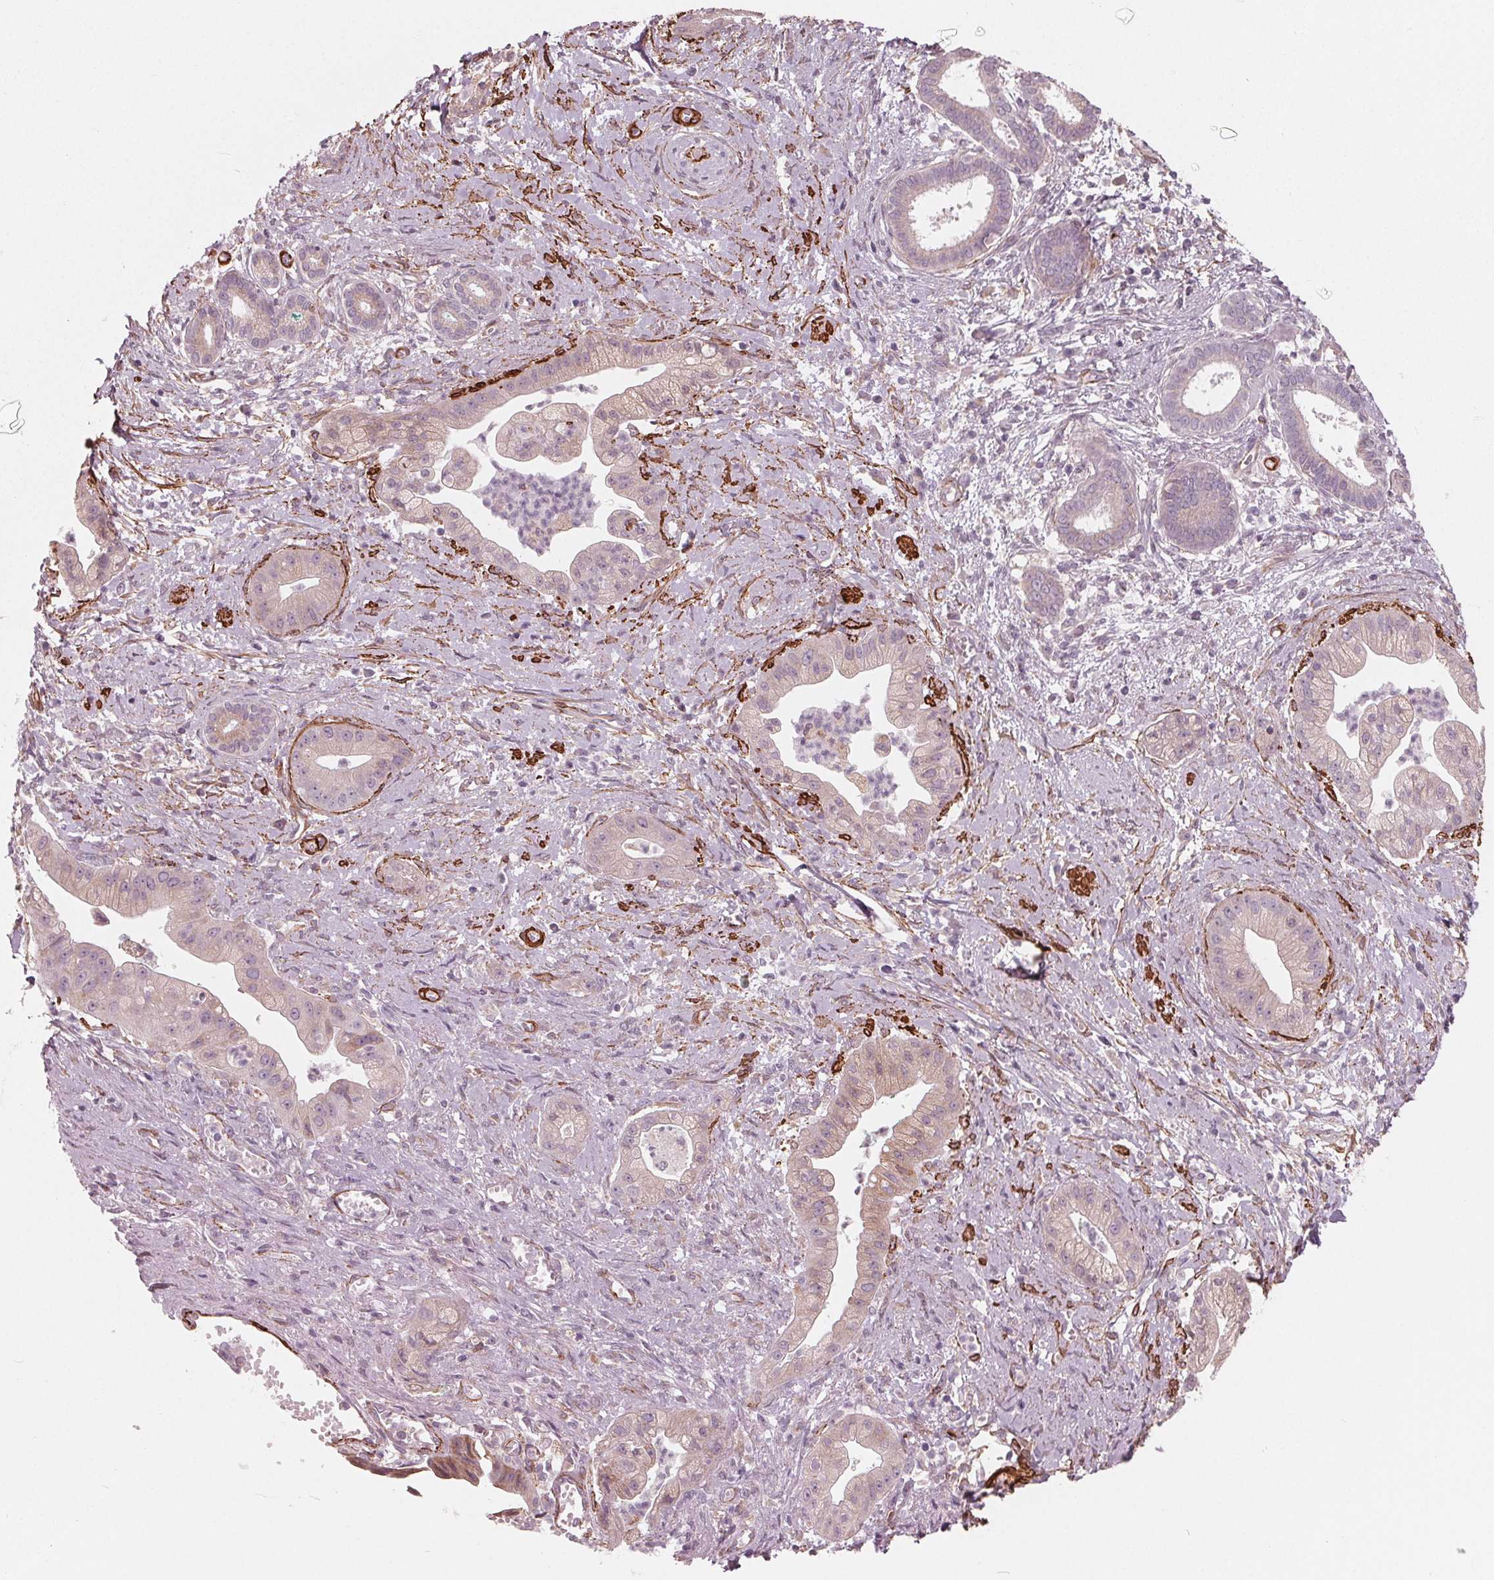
{"staining": {"intensity": "weak", "quantity": "<25%", "location": "cytoplasmic/membranous"}, "tissue": "pancreatic cancer", "cell_type": "Tumor cells", "image_type": "cancer", "snomed": [{"axis": "morphology", "description": "Normal tissue, NOS"}, {"axis": "morphology", "description": "Adenocarcinoma, NOS"}, {"axis": "topography", "description": "Lymph node"}, {"axis": "topography", "description": "Pancreas"}], "caption": "Immunohistochemistry image of neoplastic tissue: pancreatic cancer (adenocarcinoma) stained with DAB displays no significant protein positivity in tumor cells.", "gene": "MIER3", "patient": {"sex": "female", "age": 58}}